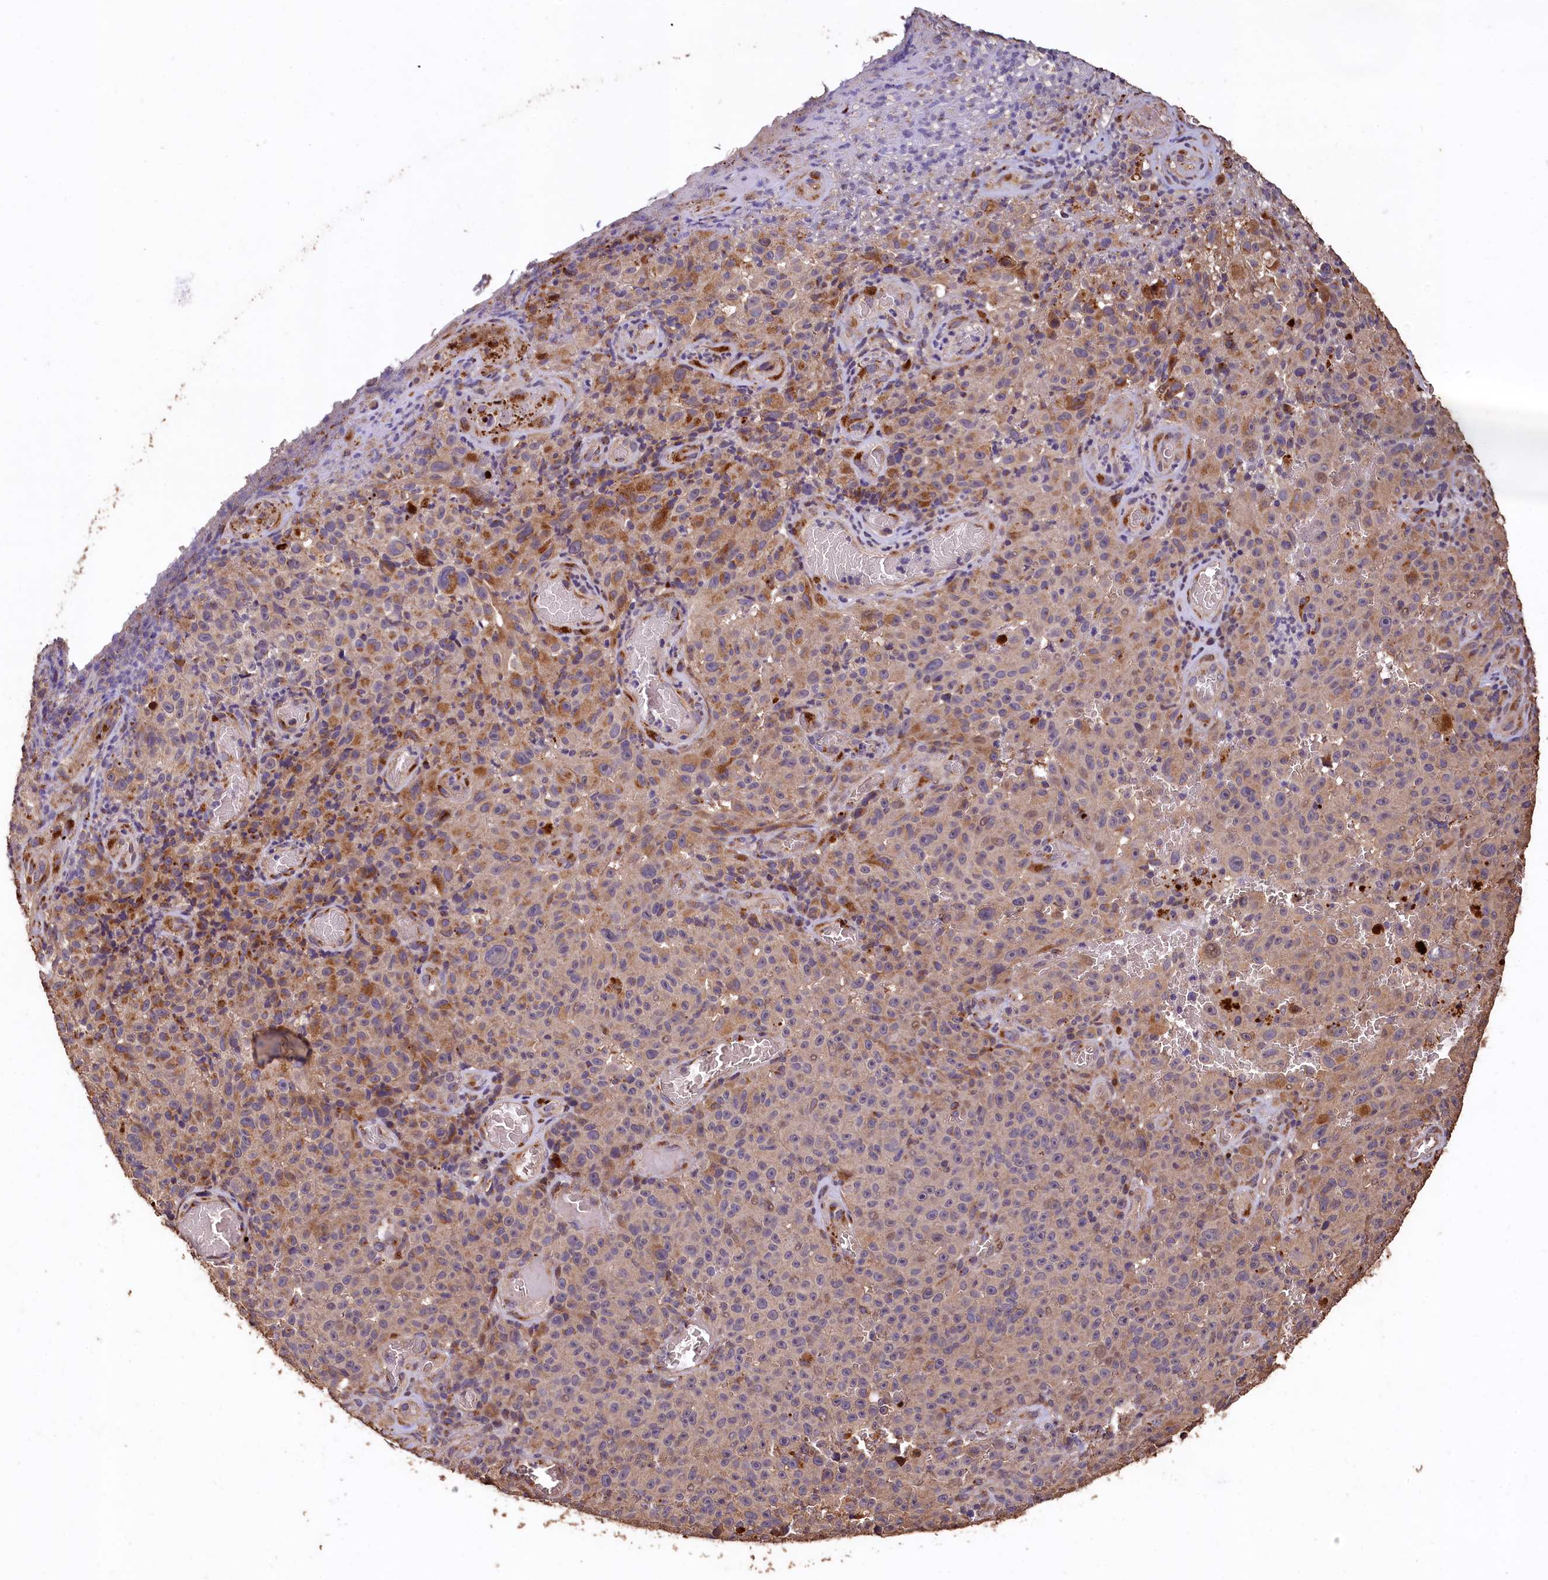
{"staining": {"intensity": "moderate", "quantity": "25%-75%", "location": "cytoplasmic/membranous"}, "tissue": "melanoma", "cell_type": "Tumor cells", "image_type": "cancer", "snomed": [{"axis": "morphology", "description": "Malignant melanoma, NOS"}, {"axis": "topography", "description": "Skin"}], "caption": "Tumor cells demonstrate moderate cytoplasmic/membranous positivity in about 25%-75% of cells in melanoma.", "gene": "LSM4", "patient": {"sex": "female", "age": 82}}